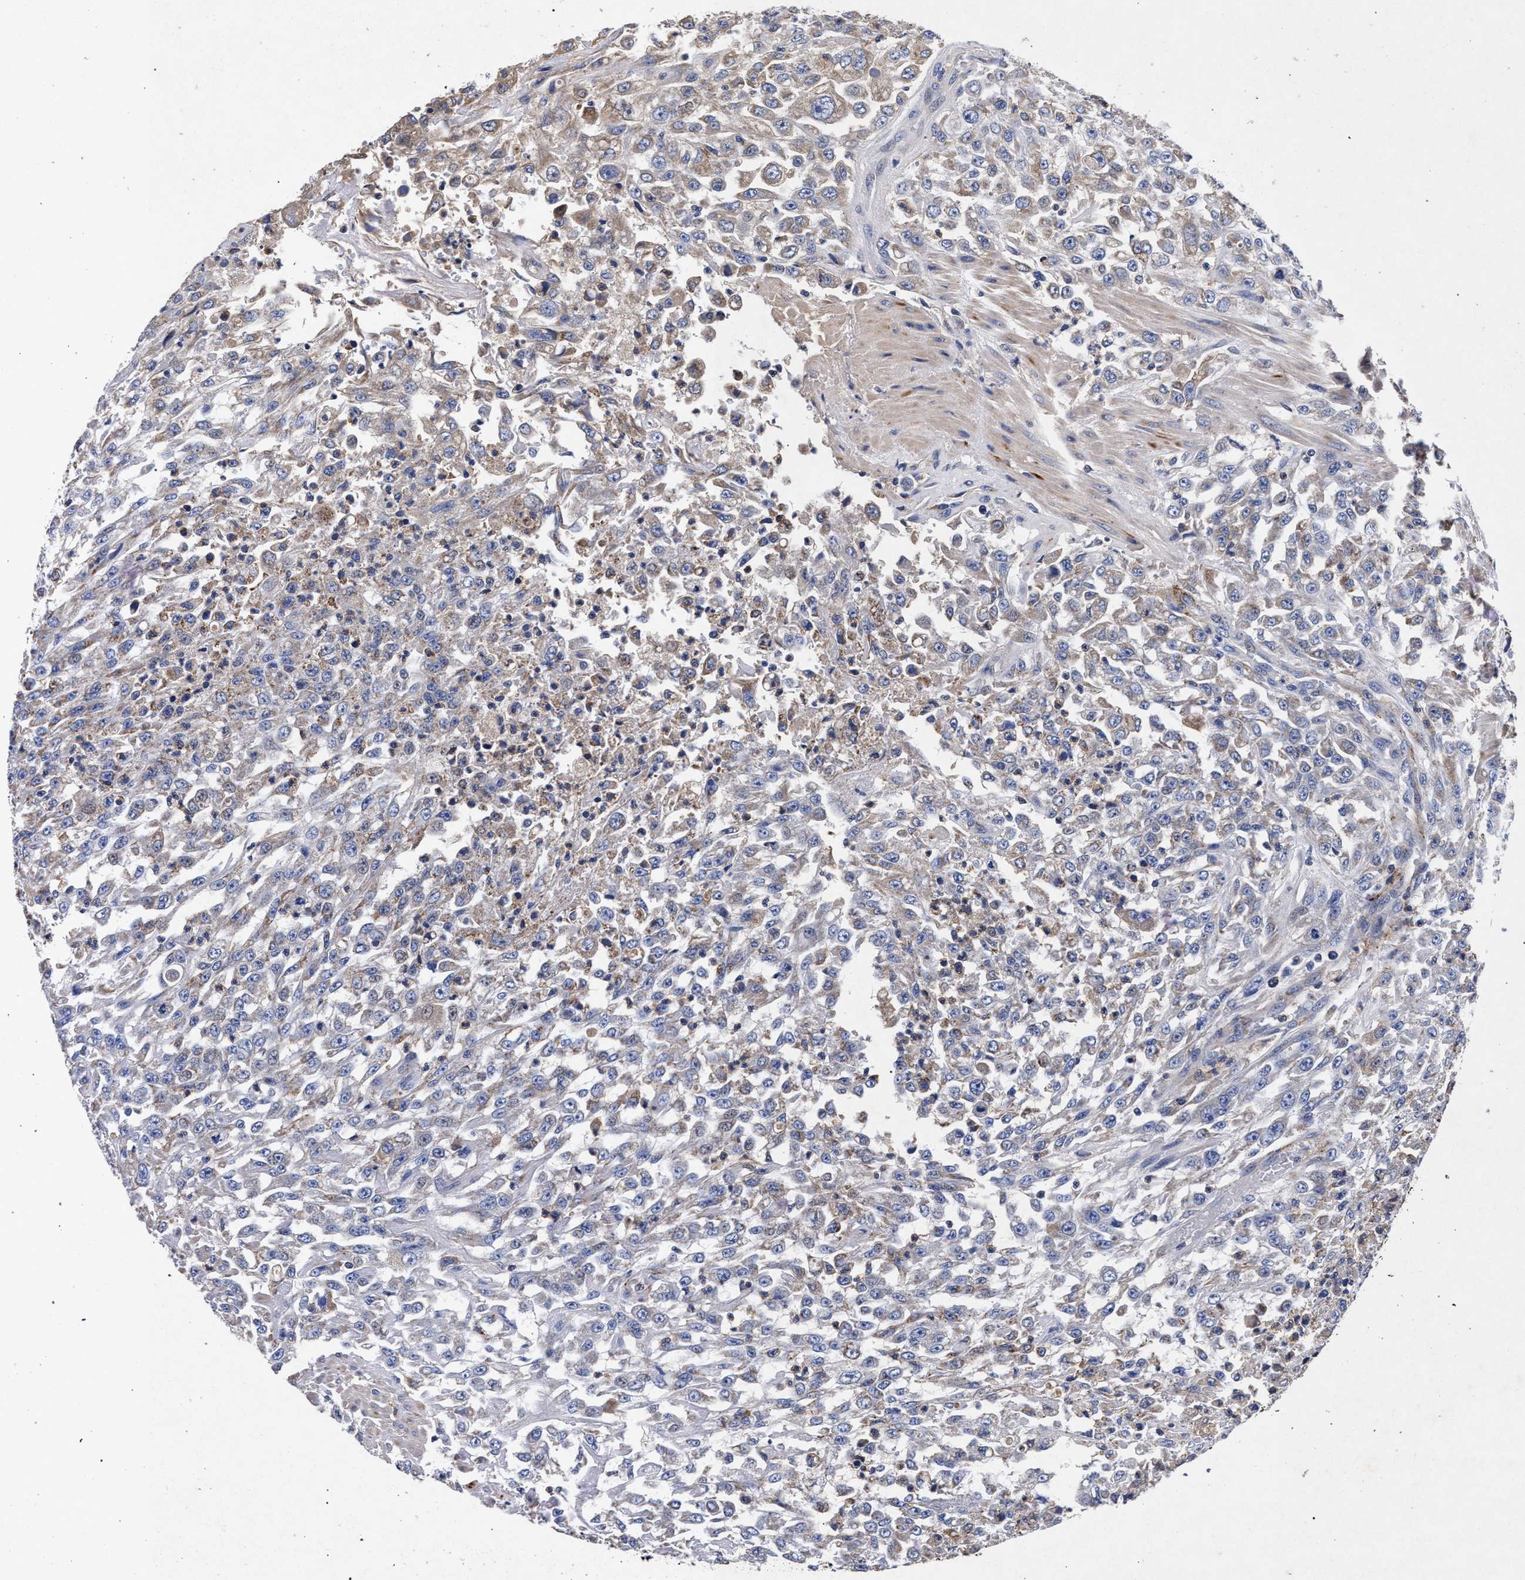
{"staining": {"intensity": "weak", "quantity": "<25%", "location": "cytoplasmic/membranous"}, "tissue": "urothelial cancer", "cell_type": "Tumor cells", "image_type": "cancer", "snomed": [{"axis": "morphology", "description": "Urothelial carcinoma, High grade"}, {"axis": "topography", "description": "Urinary bladder"}], "caption": "There is no significant positivity in tumor cells of urothelial cancer.", "gene": "HSD17B14", "patient": {"sex": "male", "age": 46}}